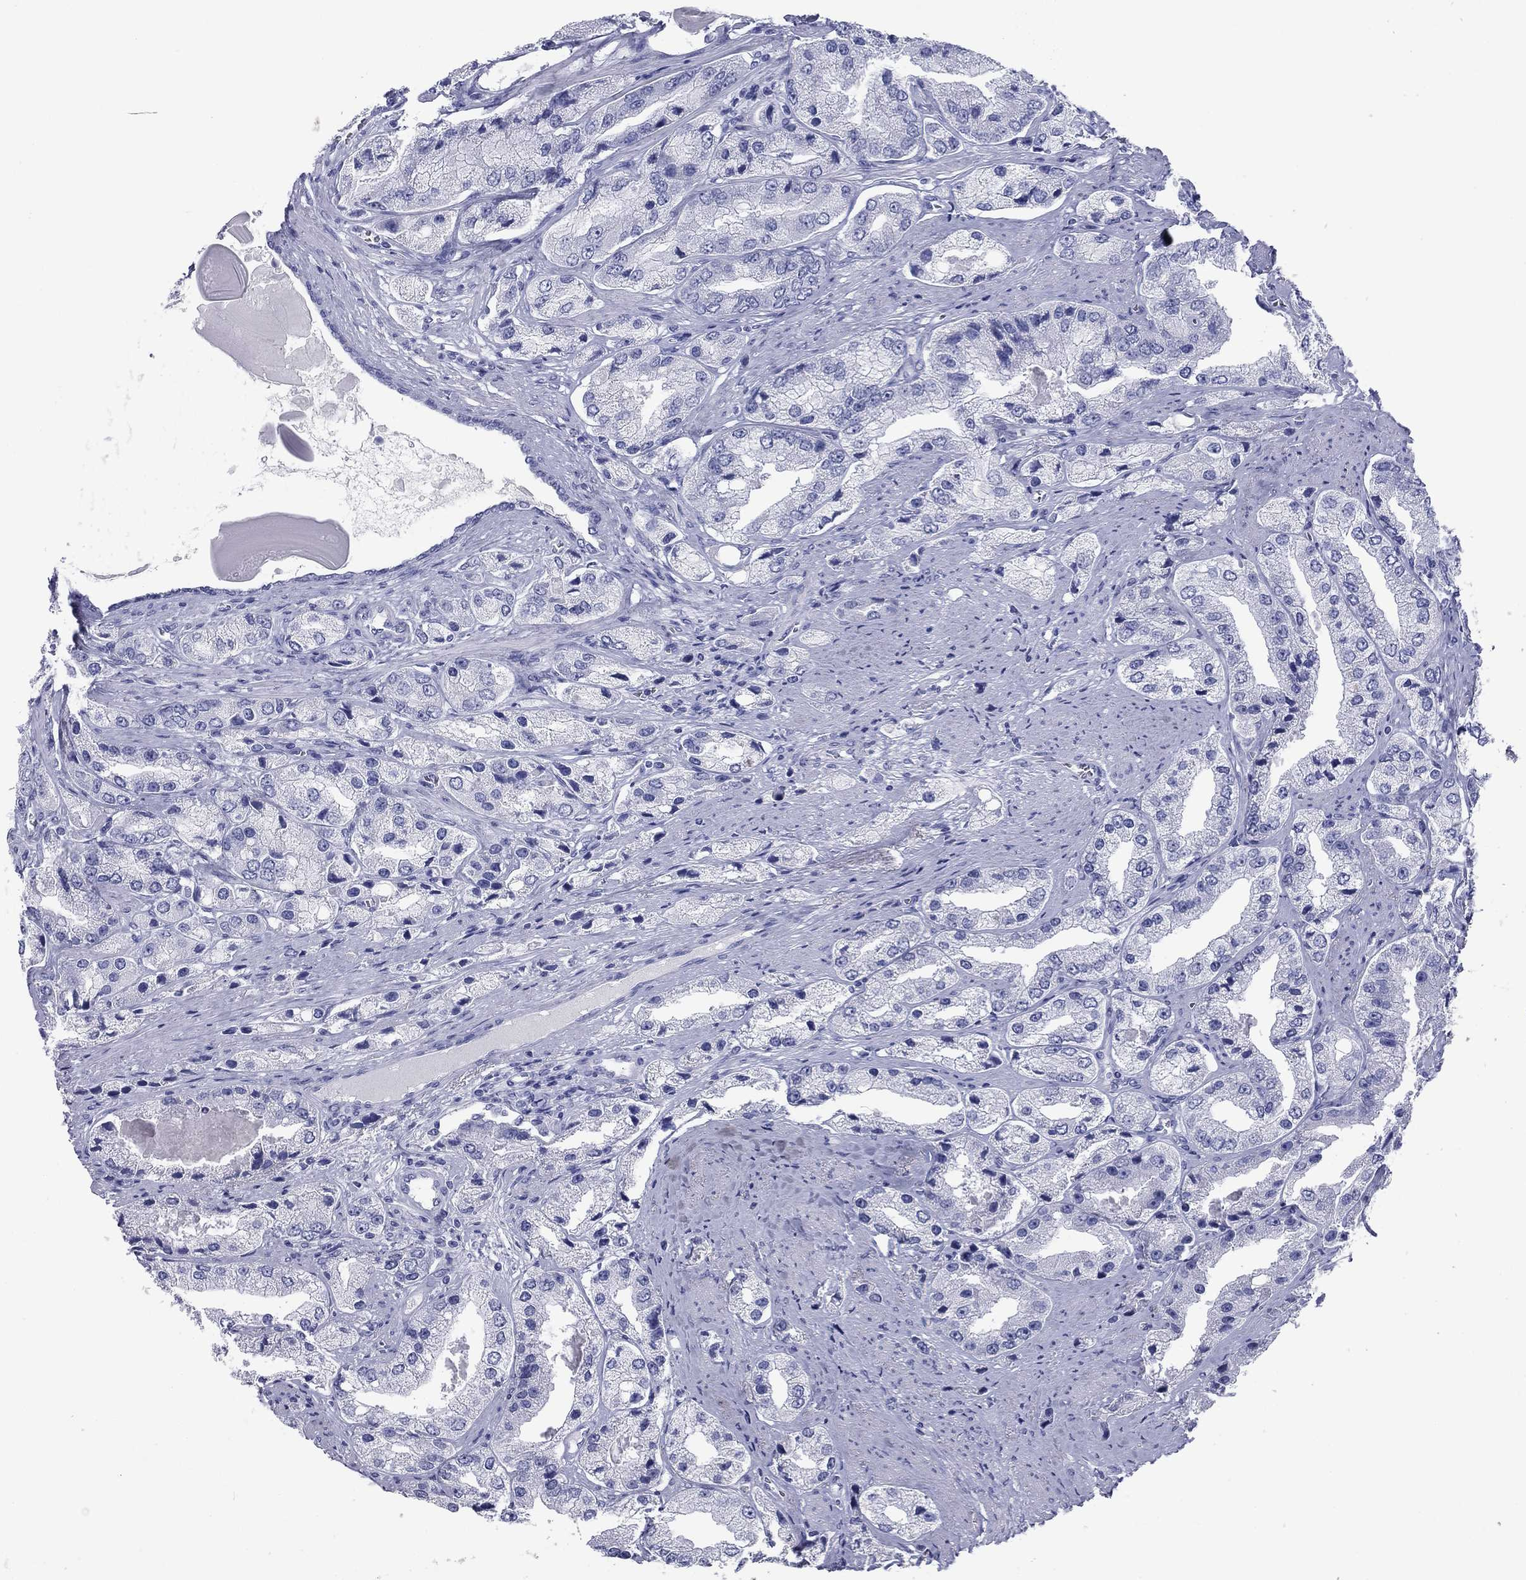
{"staining": {"intensity": "negative", "quantity": "none", "location": "none"}, "tissue": "prostate cancer", "cell_type": "Tumor cells", "image_type": "cancer", "snomed": [{"axis": "morphology", "description": "Adenocarcinoma, Low grade"}, {"axis": "topography", "description": "Prostate"}], "caption": "Immunohistochemical staining of prostate cancer (adenocarcinoma (low-grade)) displays no significant staining in tumor cells. (DAB immunohistochemistry visualized using brightfield microscopy, high magnification).", "gene": "NPPA", "patient": {"sex": "male", "age": 69}}